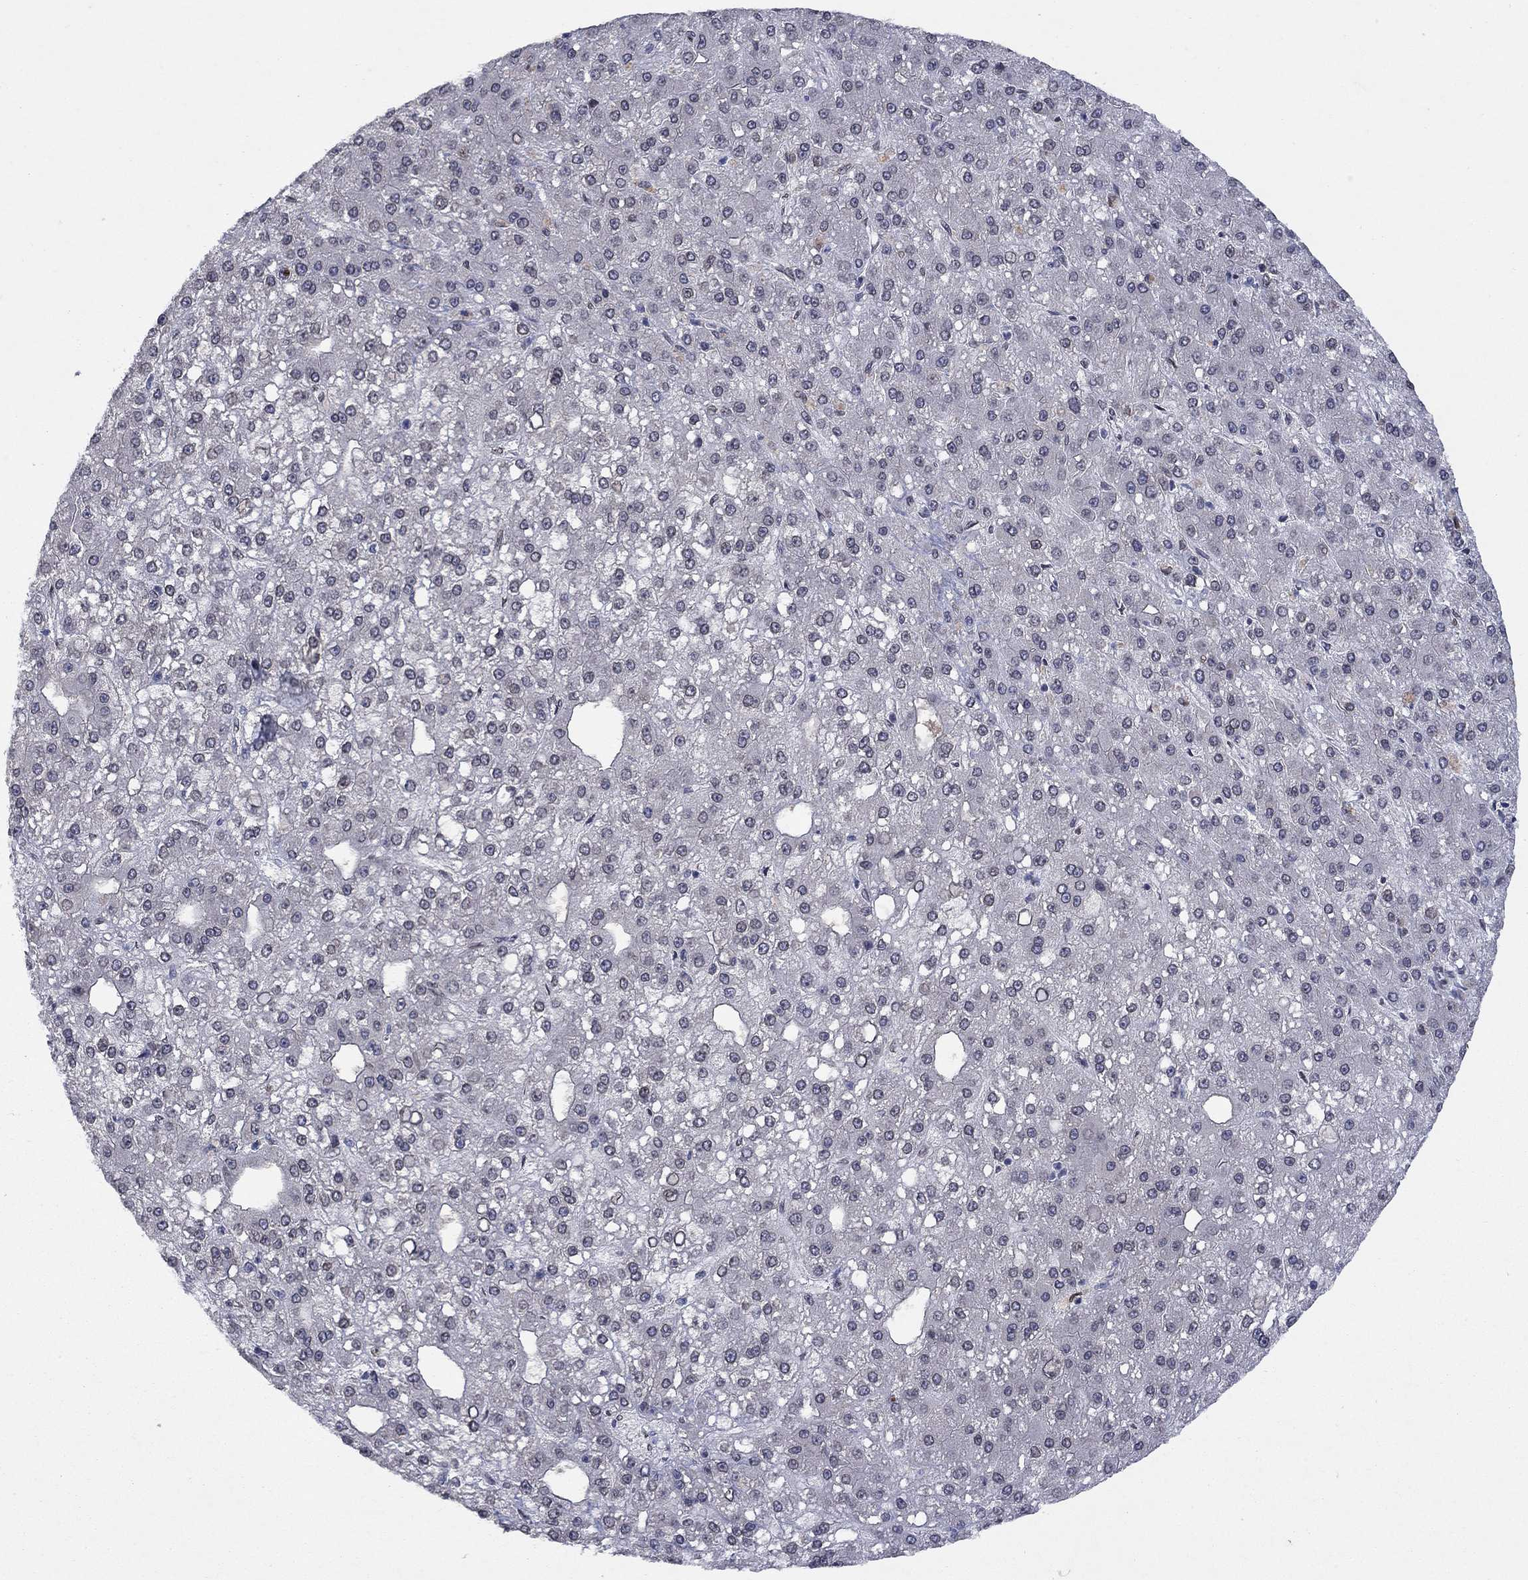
{"staining": {"intensity": "negative", "quantity": "none", "location": "none"}, "tissue": "liver cancer", "cell_type": "Tumor cells", "image_type": "cancer", "snomed": [{"axis": "morphology", "description": "Carcinoma, Hepatocellular, NOS"}, {"axis": "topography", "description": "Liver"}], "caption": "A histopathology image of human liver cancer is negative for staining in tumor cells.", "gene": "EMC9", "patient": {"sex": "male", "age": 67}}